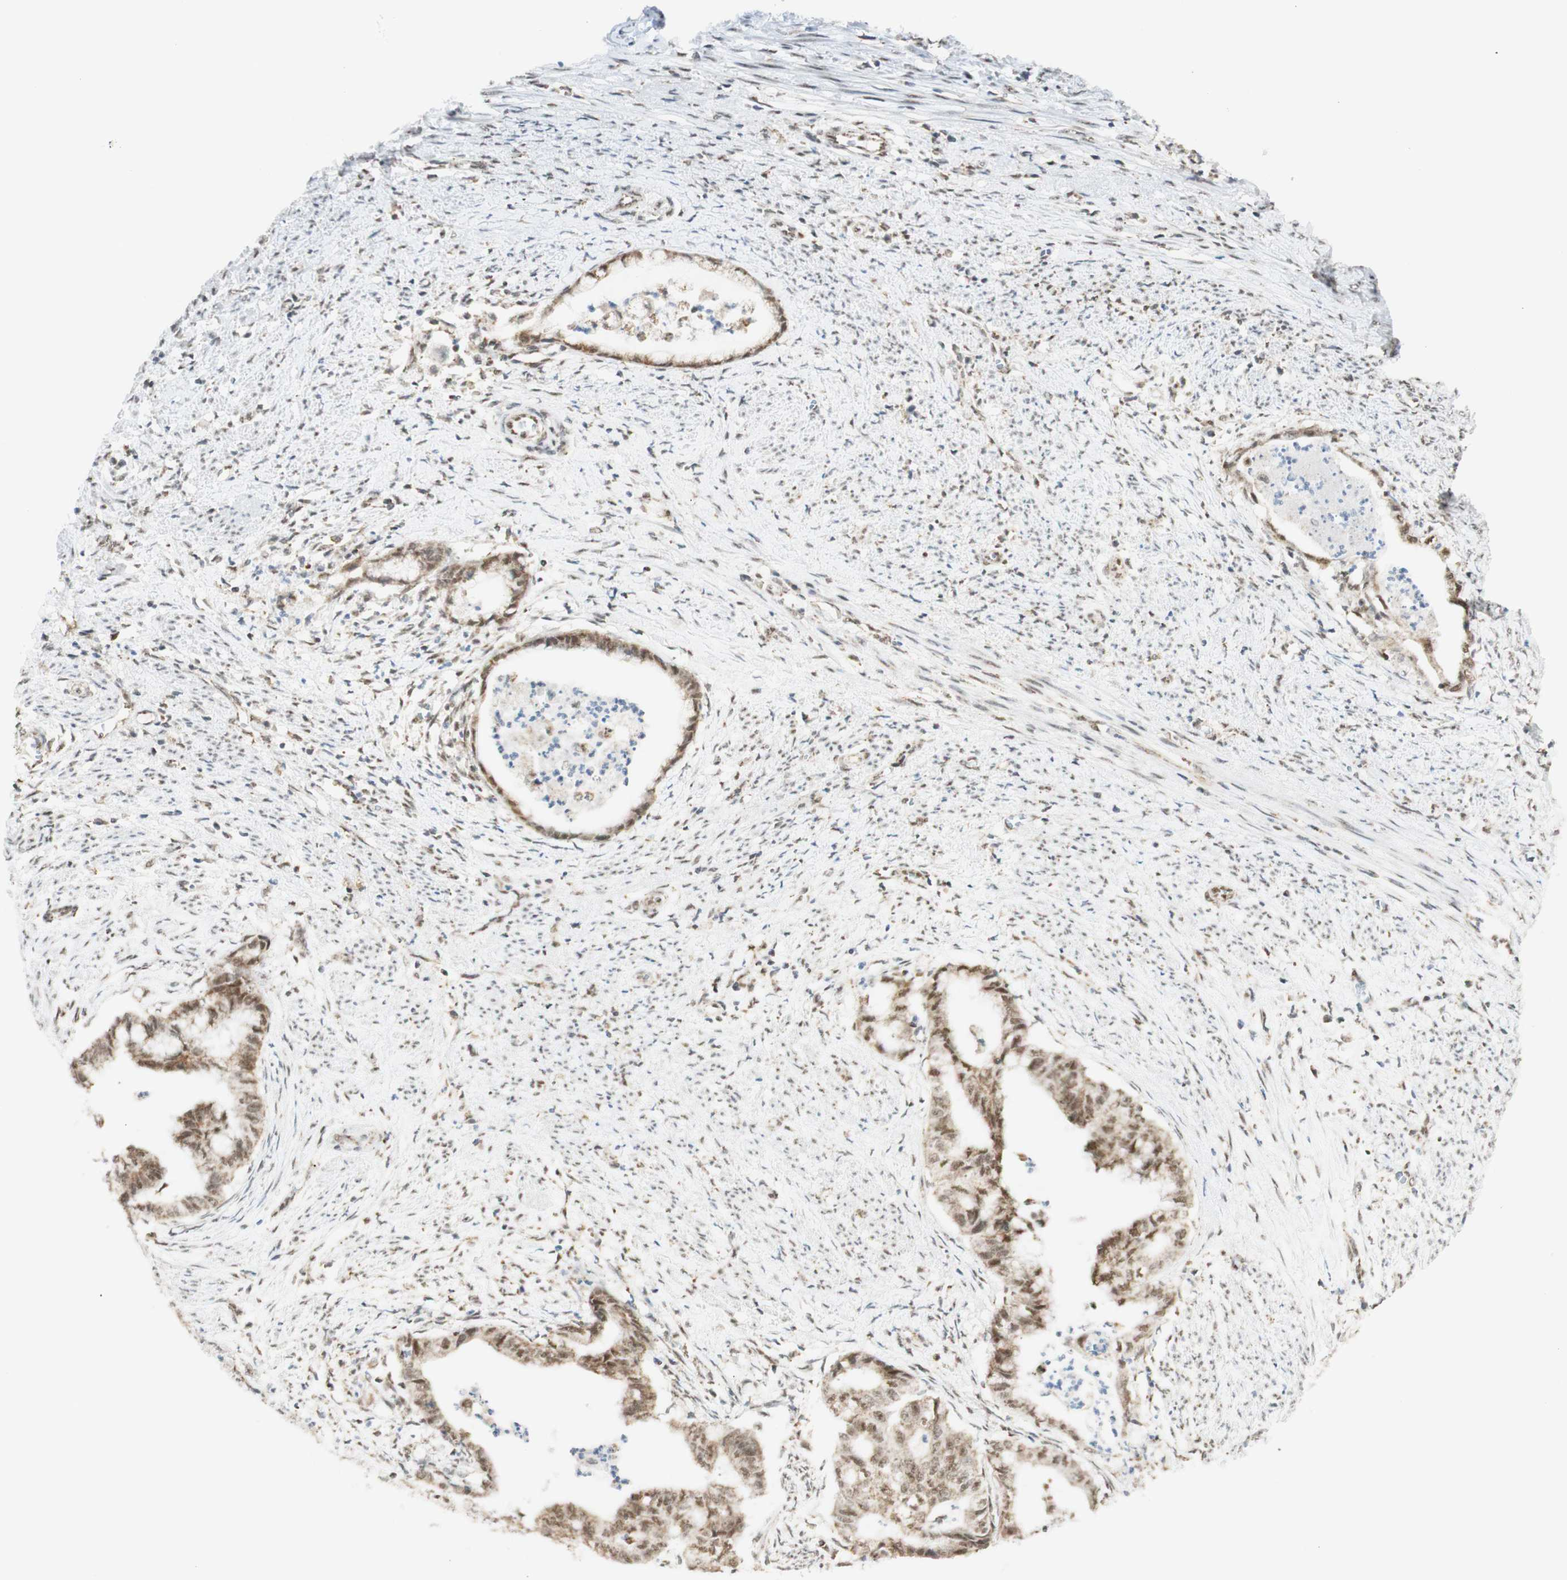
{"staining": {"intensity": "moderate", "quantity": ">75%", "location": "nuclear"}, "tissue": "endometrial cancer", "cell_type": "Tumor cells", "image_type": "cancer", "snomed": [{"axis": "morphology", "description": "Necrosis, NOS"}, {"axis": "morphology", "description": "Adenocarcinoma, NOS"}, {"axis": "topography", "description": "Endometrium"}], "caption": "DAB (3,3'-diaminobenzidine) immunohistochemical staining of adenocarcinoma (endometrial) exhibits moderate nuclear protein staining in about >75% of tumor cells.", "gene": "ZNF782", "patient": {"sex": "female", "age": 79}}